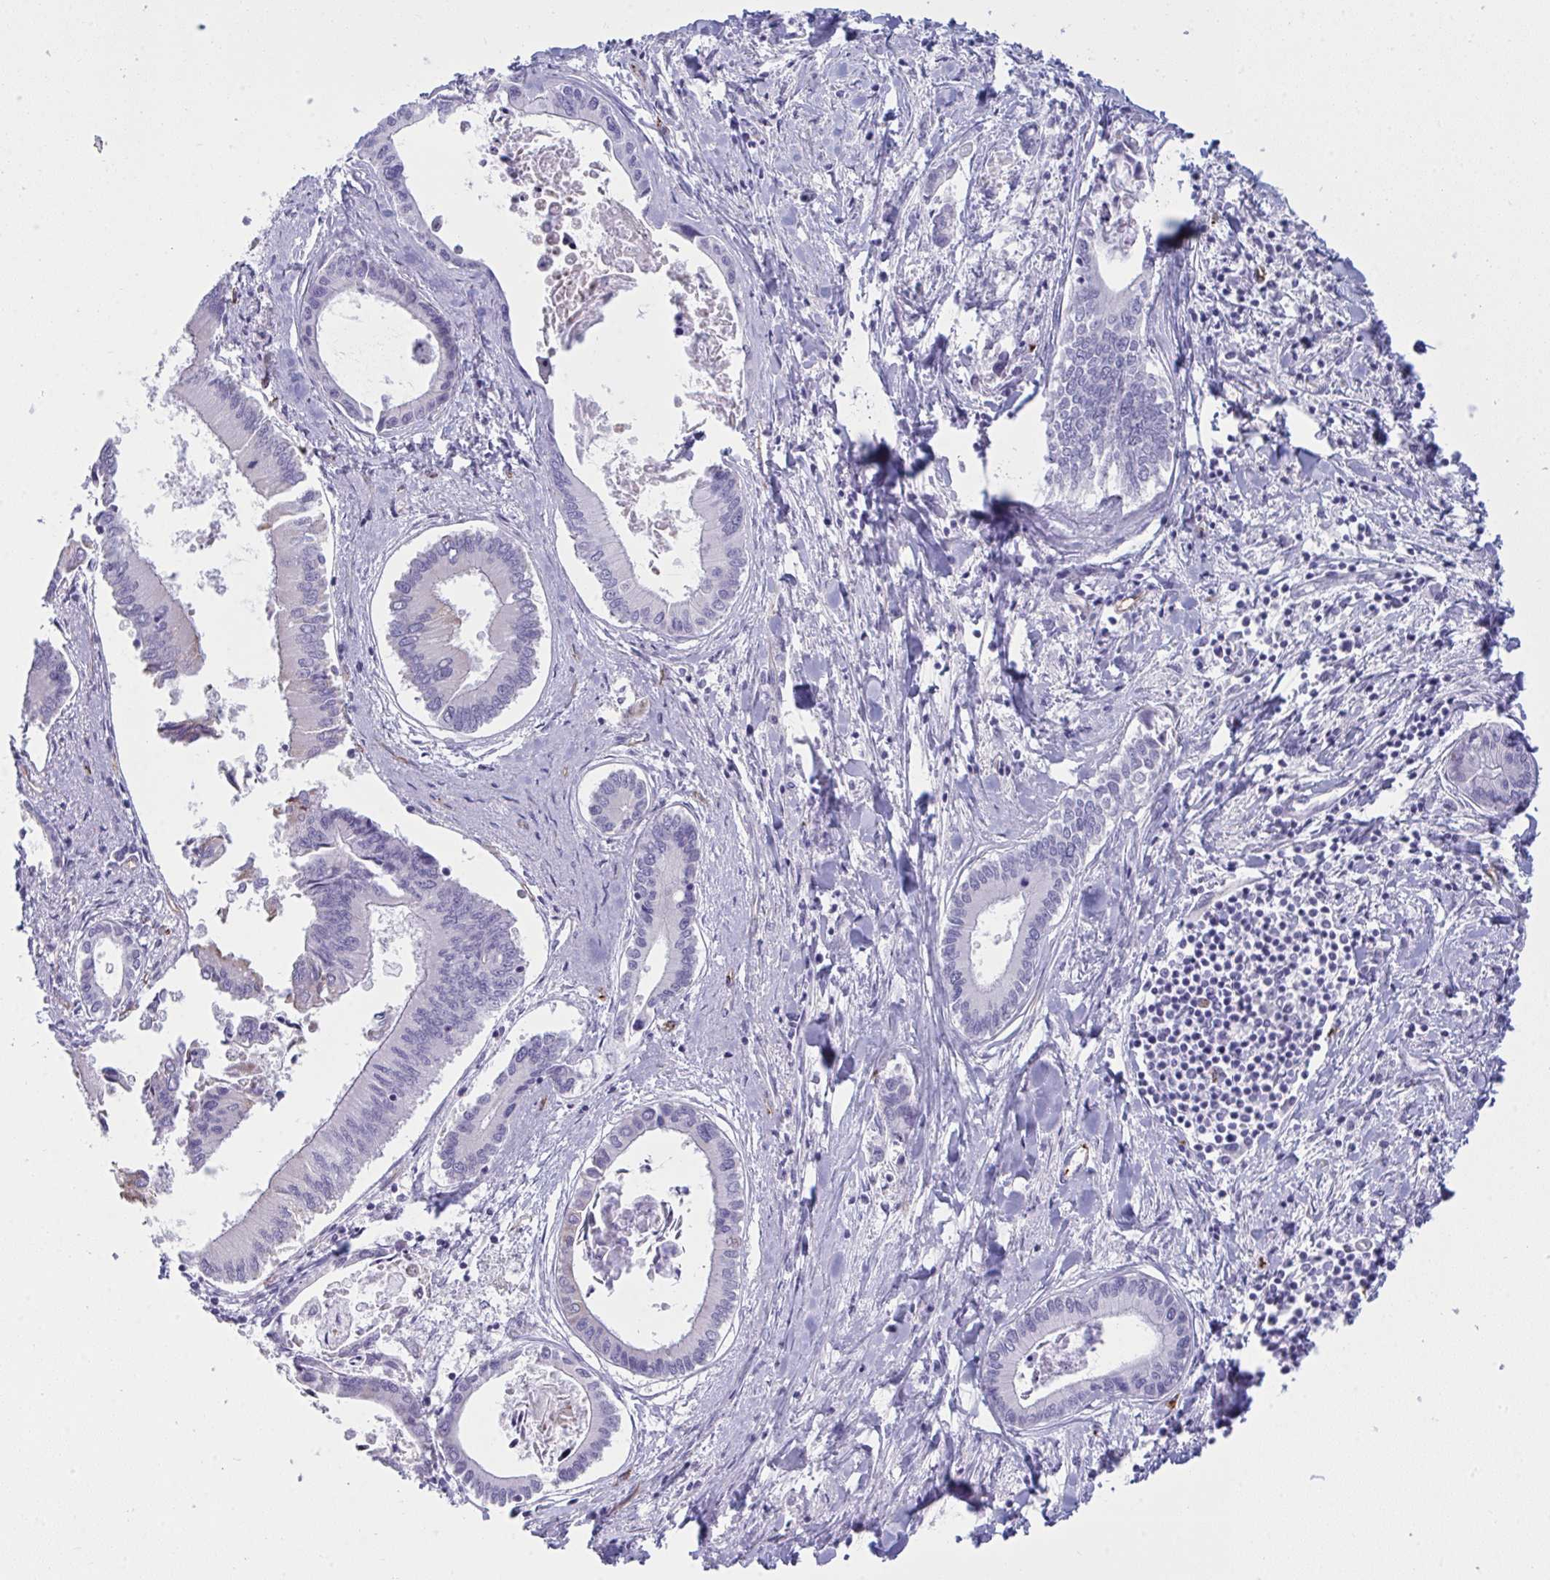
{"staining": {"intensity": "negative", "quantity": "none", "location": "none"}, "tissue": "liver cancer", "cell_type": "Tumor cells", "image_type": "cancer", "snomed": [{"axis": "morphology", "description": "Cholangiocarcinoma"}, {"axis": "topography", "description": "Liver"}], "caption": "IHC of human liver cholangiocarcinoma exhibits no expression in tumor cells.", "gene": "SLC35B1", "patient": {"sex": "male", "age": 66}}